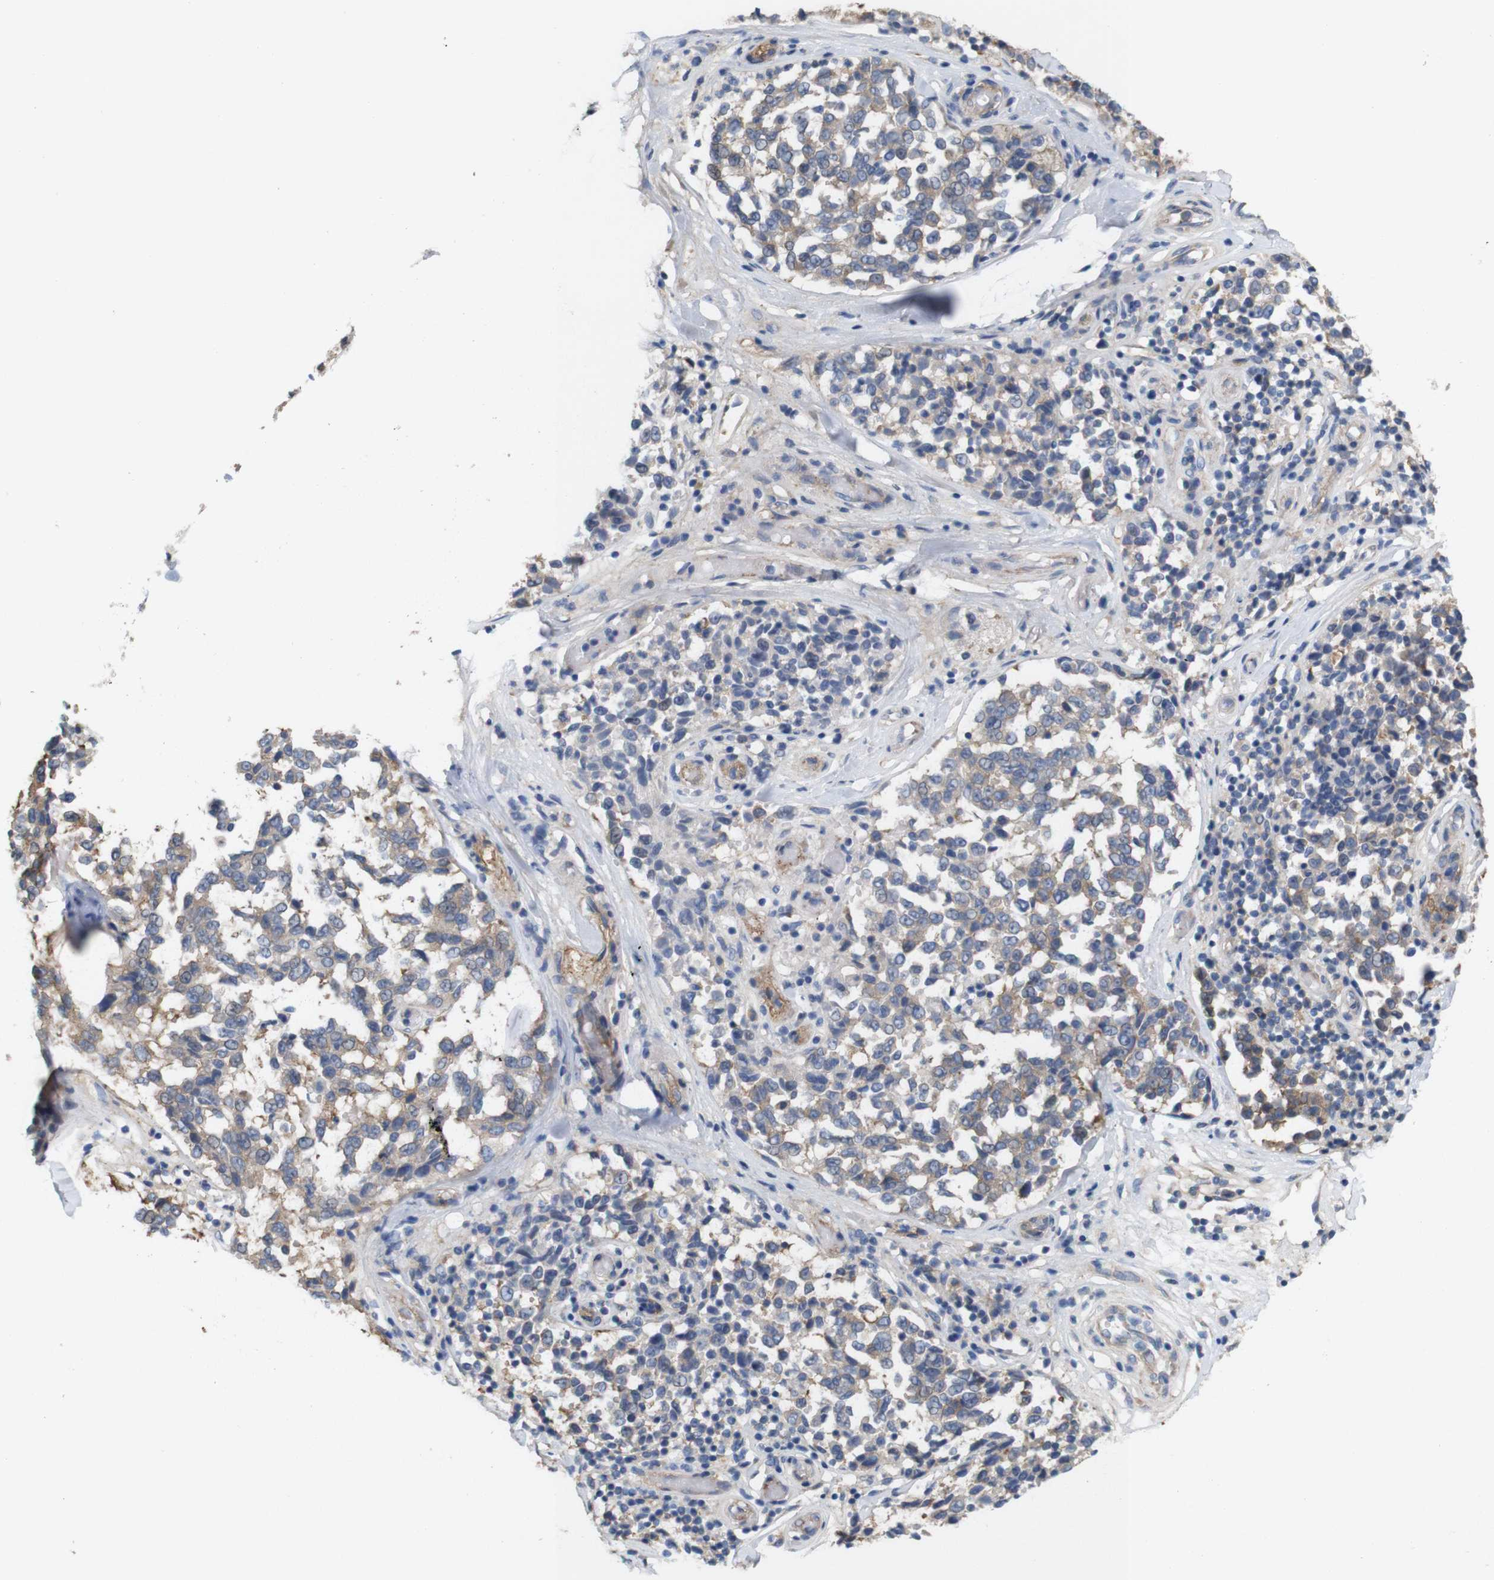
{"staining": {"intensity": "weak", "quantity": ">75%", "location": "cytoplasmic/membranous"}, "tissue": "melanoma", "cell_type": "Tumor cells", "image_type": "cancer", "snomed": [{"axis": "morphology", "description": "Malignant melanoma, NOS"}, {"axis": "topography", "description": "Skin"}], "caption": "Malignant melanoma was stained to show a protein in brown. There is low levels of weak cytoplasmic/membranous expression in approximately >75% of tumor cells.", "gene": "MYEOV", "patient": {"sex": "female", "age": 64}}